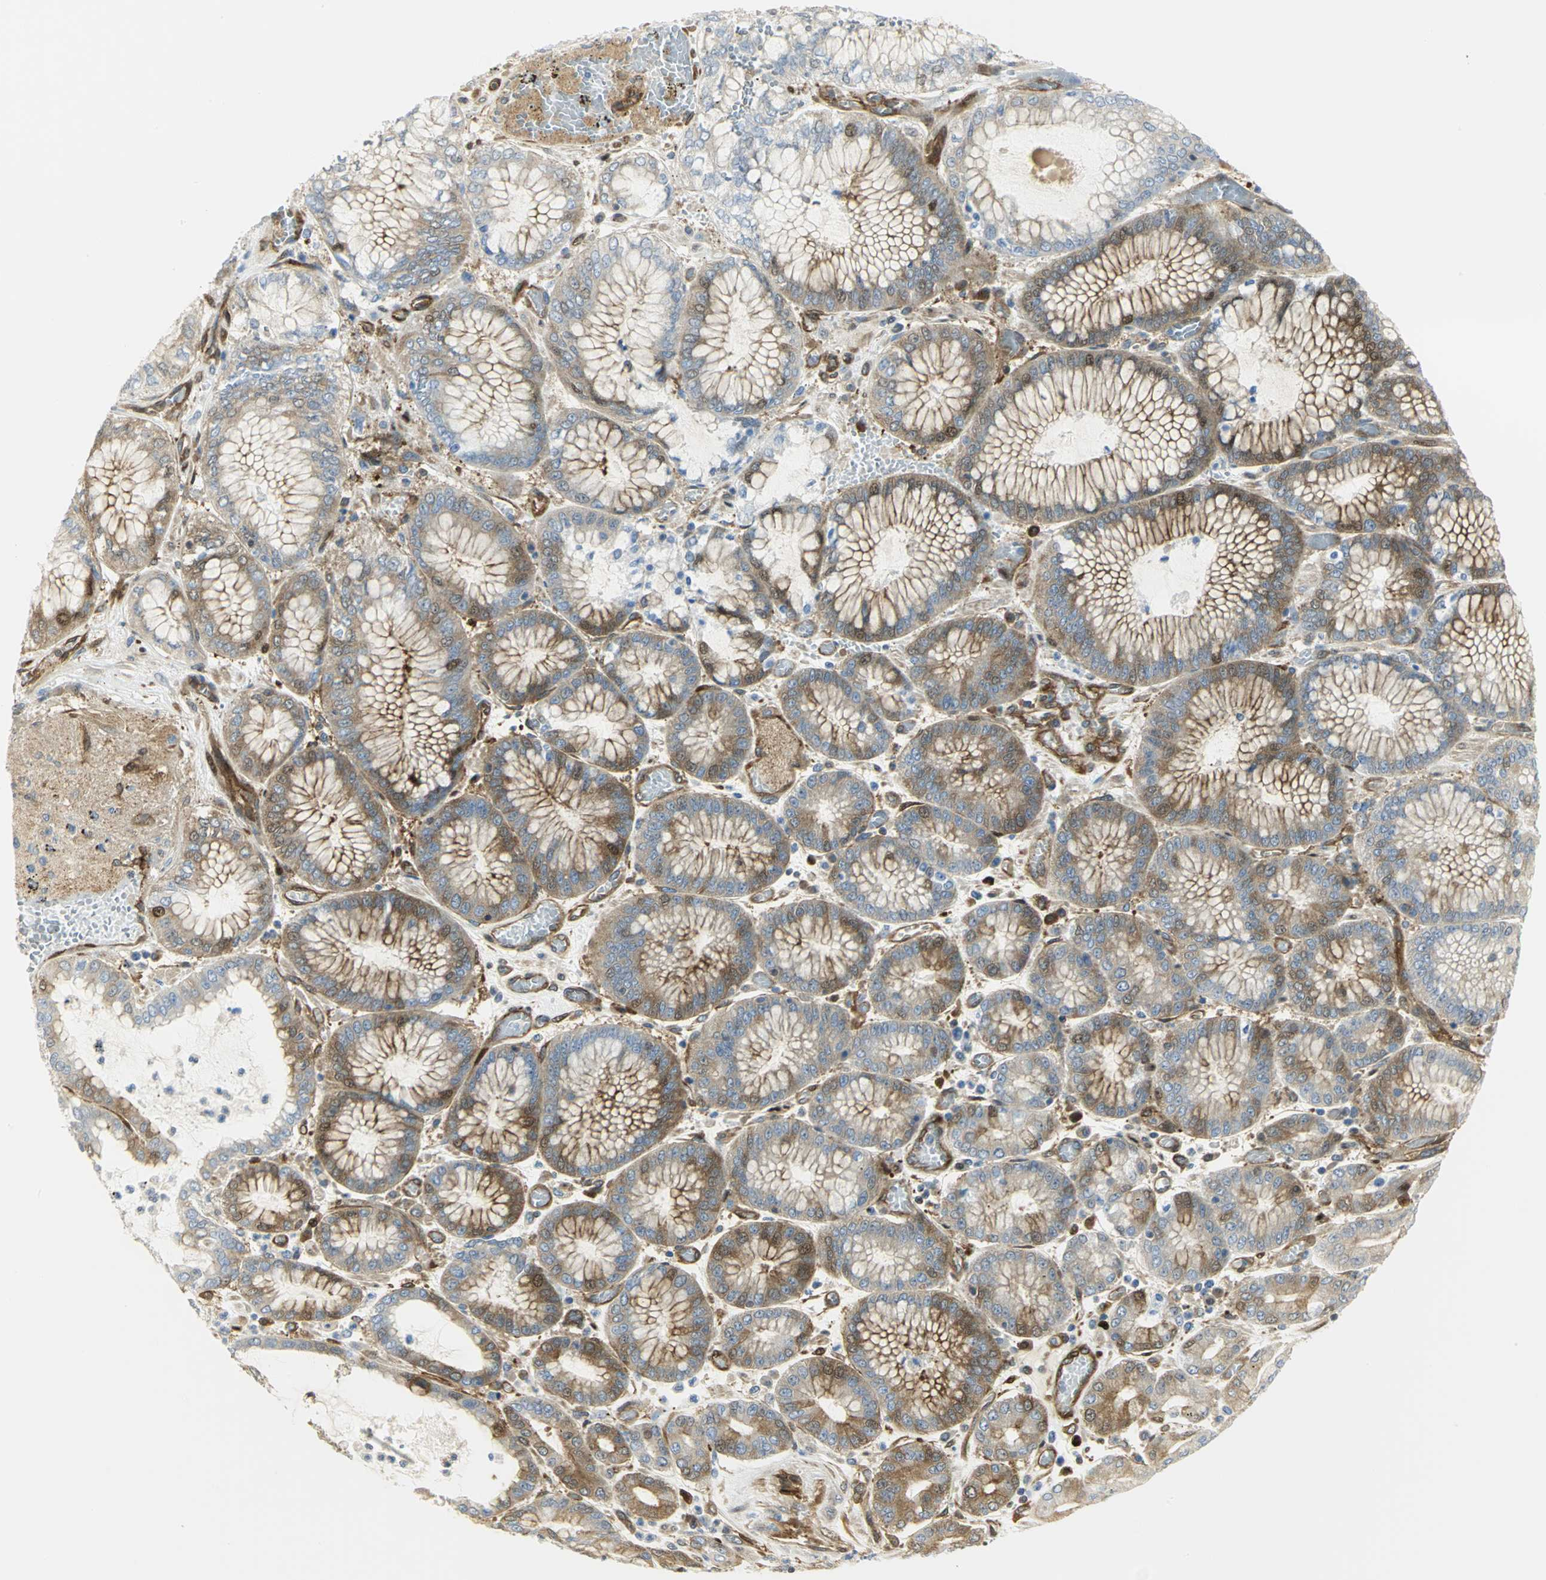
{"staining": {"intensity": "moderate", "quantity": ">75%", "location": "cytoplasmic/membranous"}, "tissue": "stomach cancer", "cell_type": "Tumor cells", "image_type": "cancer", "snomed": [{"axis": "morphology", "description": "Normal tissue, NOS"}, {"axis": "morphology", "description": "Adenocarcinoma, NOS"}, {"axis": "topography", "description": "Stomach, upper"}, {"axis": "topography", "description": "Stomach"}], "caption": "DAB (3,3'-diaminobenzidine) immunohistochemical staining of stomach adenocarcinoma demonstrates moderate cytoplasmic/membranous protein expression in approximately >75% of tumor cells.", "gene": "EEA1", "patient": {"sex": "male", "age": 76}}